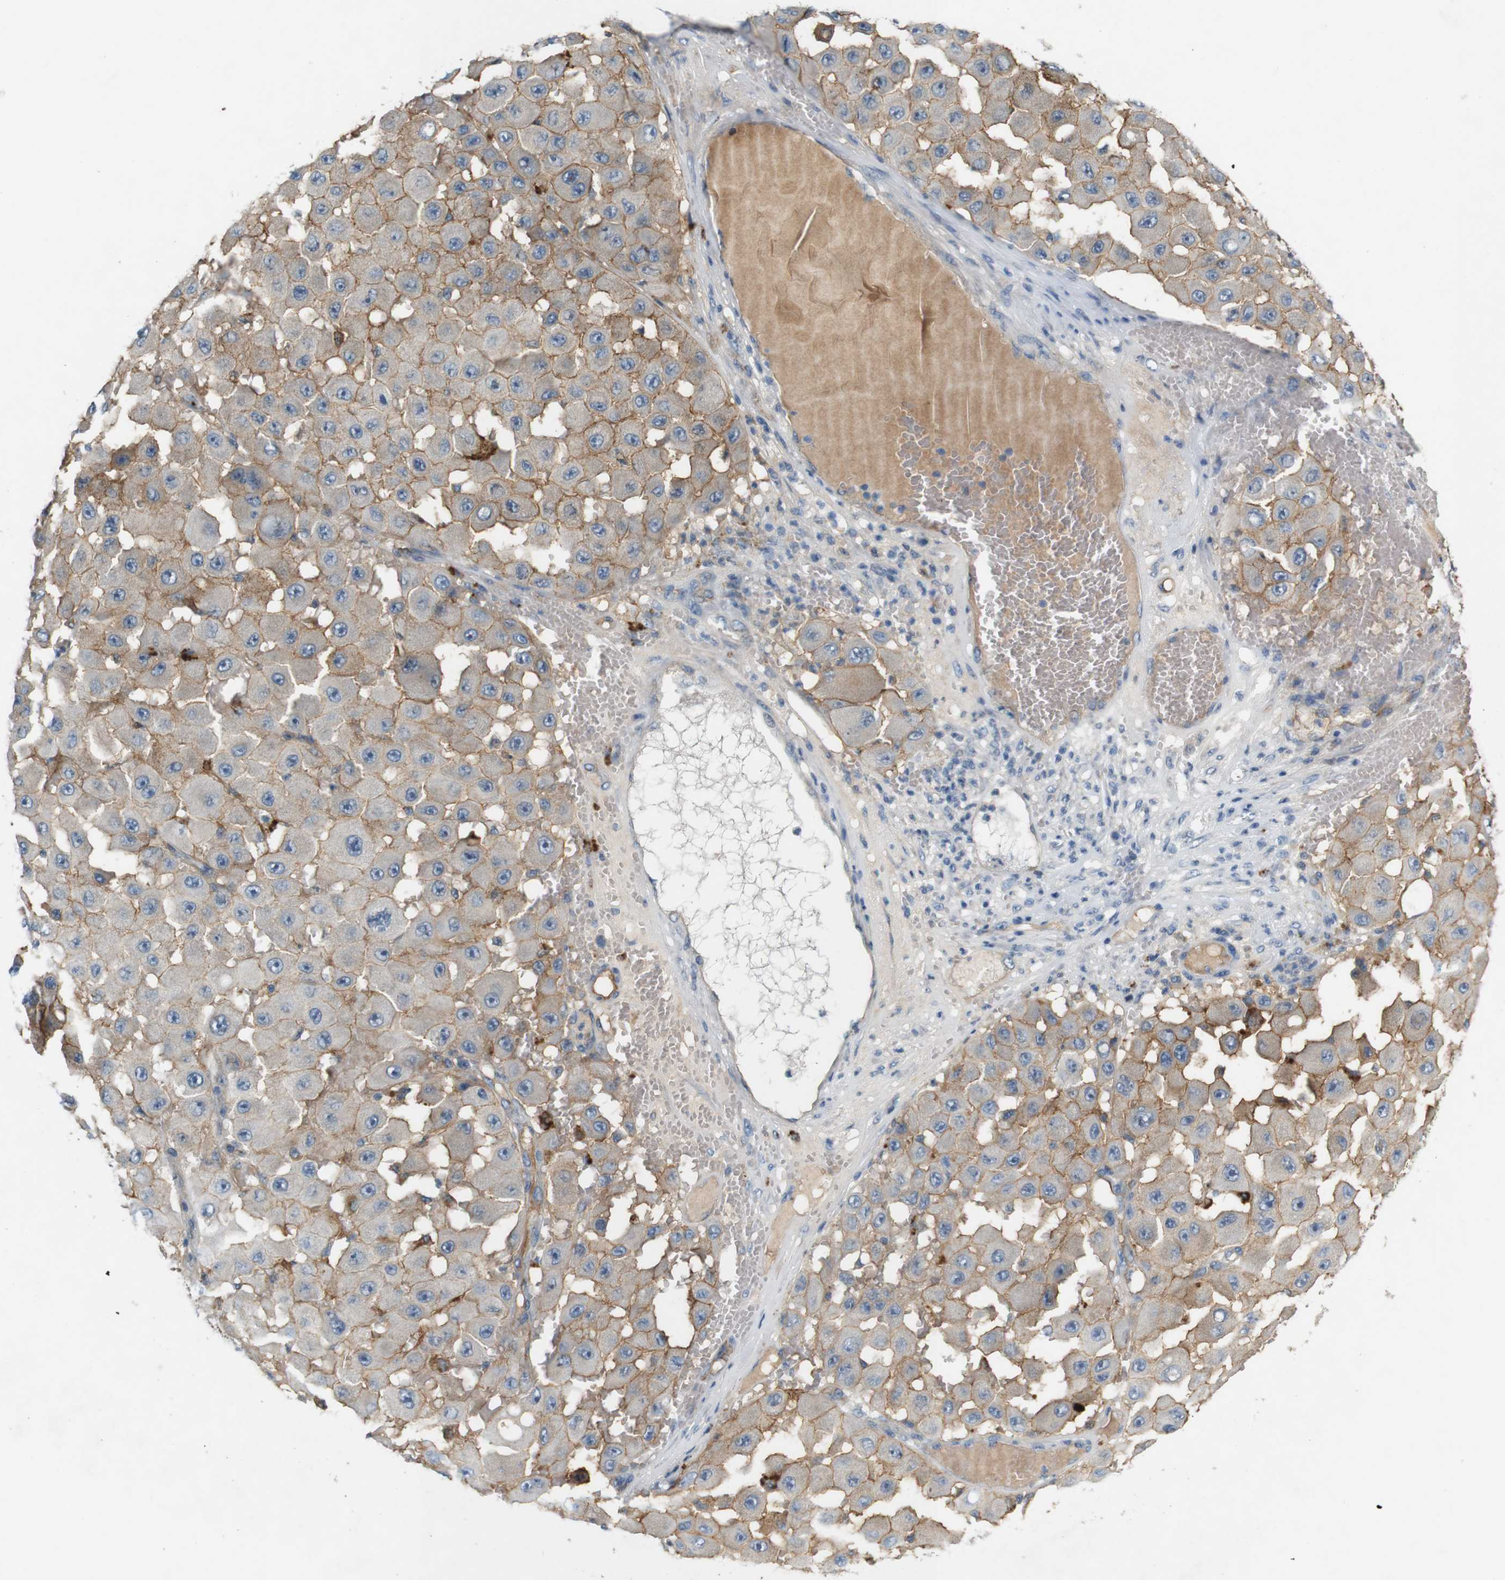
{"staining": {"intensity": "moderate", "quantity": ">75%", "location": "cytoplasmic/membranous"}, "tissue": "melanoma", "cell_type": "Tumor cells", "image_type": "cancer", "snomed": [{"axis": "morphology", "description": "Malignant melanoma, NOS"}, {"axis": "topography", "description": "Skin"}], "caption": "Tumor cells reveal medium levels of moderate cytoplasmic/membranous expression in approximately >75% of cells in melanoma. (IHC, brightfield microscopy, high magnification).", "gene": "PVR", "patient": {"sex": "female", "age": 81}}